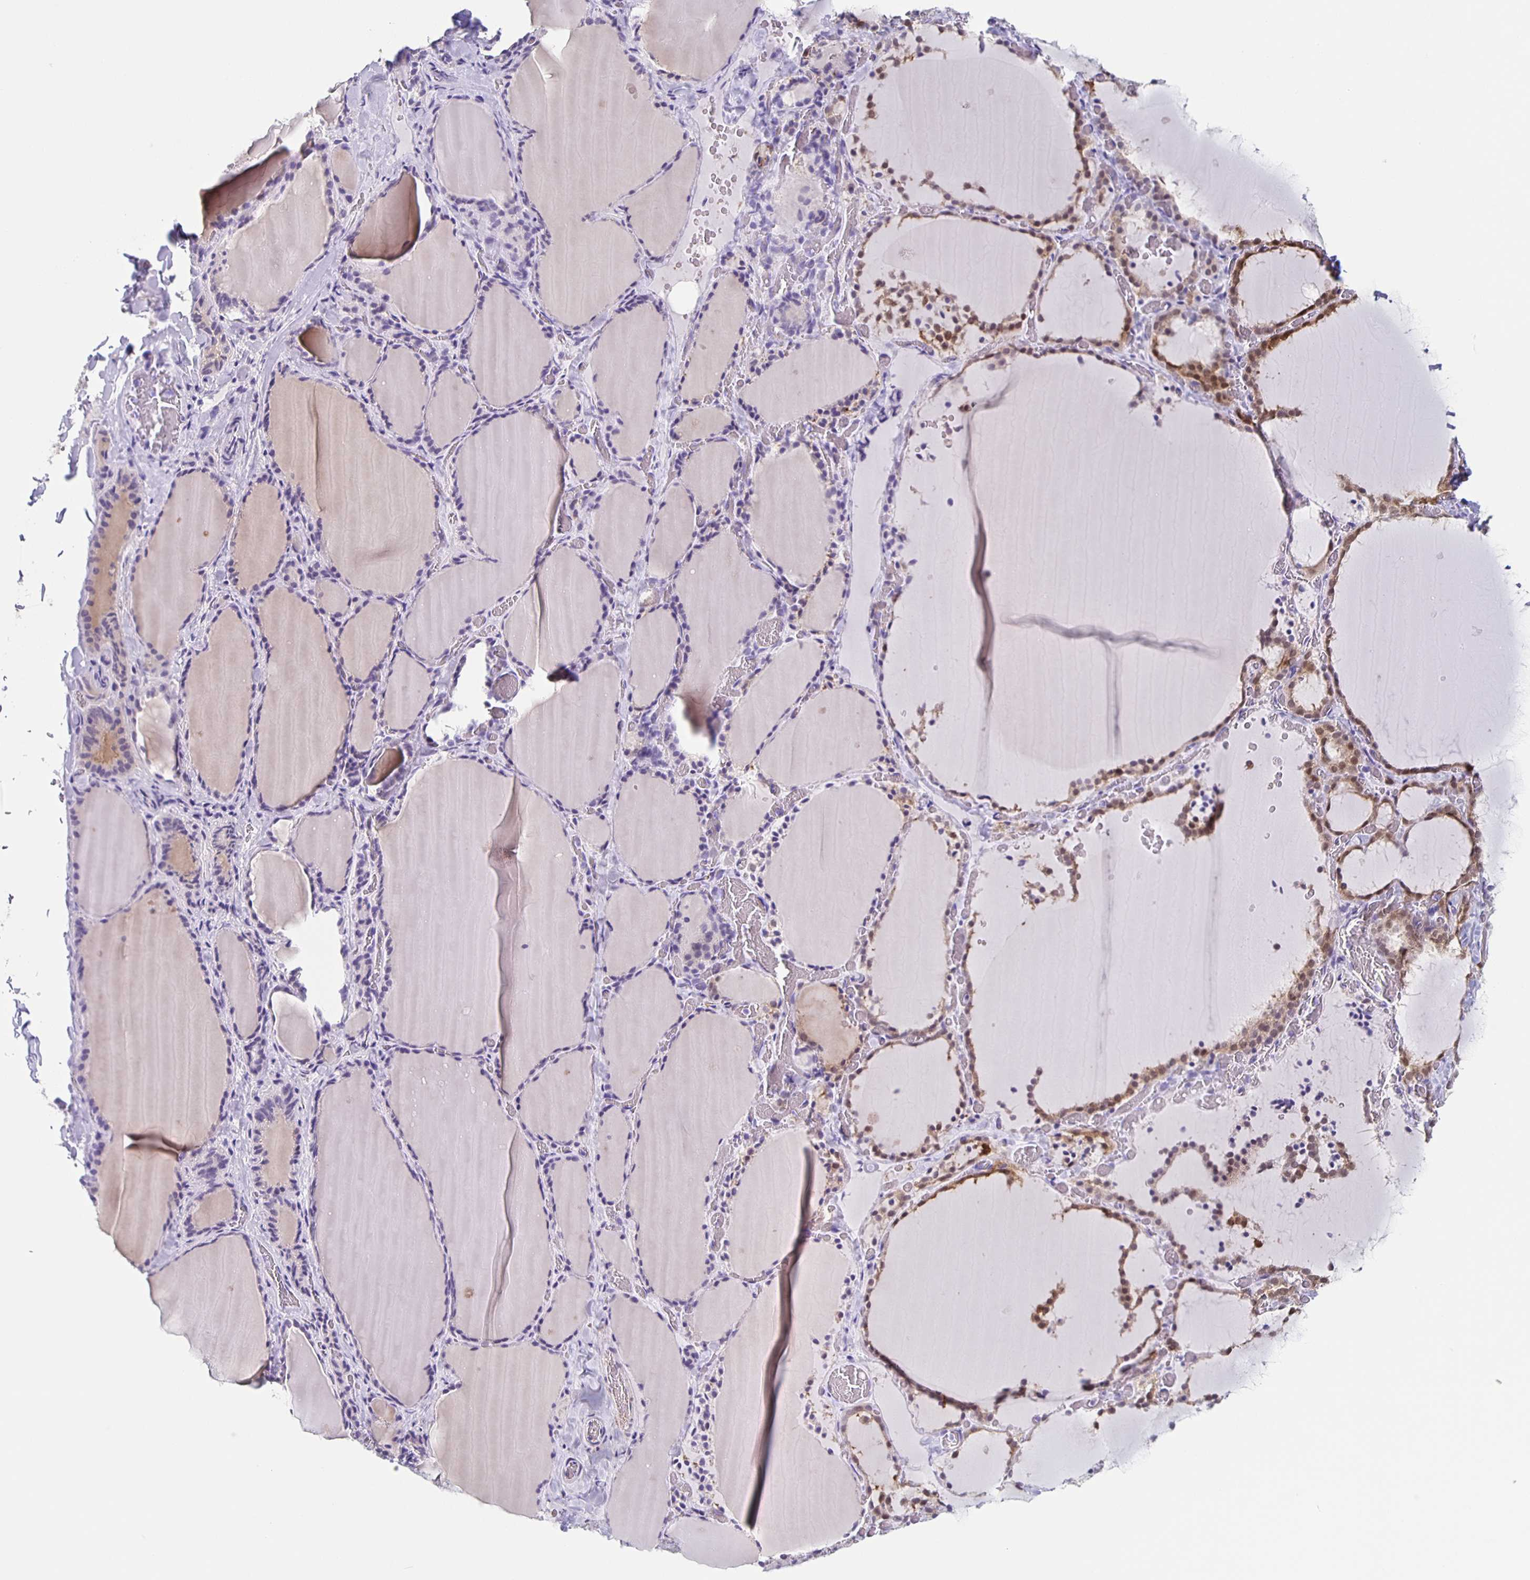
{"staining": {"intensity": "moderate", "quantity": "25%-75%", "location": "cytoplasmic/membranous,nuclear"}, "tissue": "thyroid gland", "cell_type": "Glandular cells", "image_type": "normal", "snomed": [{"axis": "morphology", "description": "Normal tissue, NOS"}, {"axis": "topography", "description": "Thyroid gland"}], "caption": "Immunohistochemistry (IHC) (DAB (3,3'-diaminobenzidine)) staining of unremarkable human thyroid gland exhibits moderate cytoplasmic/membranous,nuclear protein expression in about 25%-75% of glandular cells. (IHC, brightfield microscopy, high magnification).", "gene": "TPPP", "patient": {"sex": "female", "age": 22}}